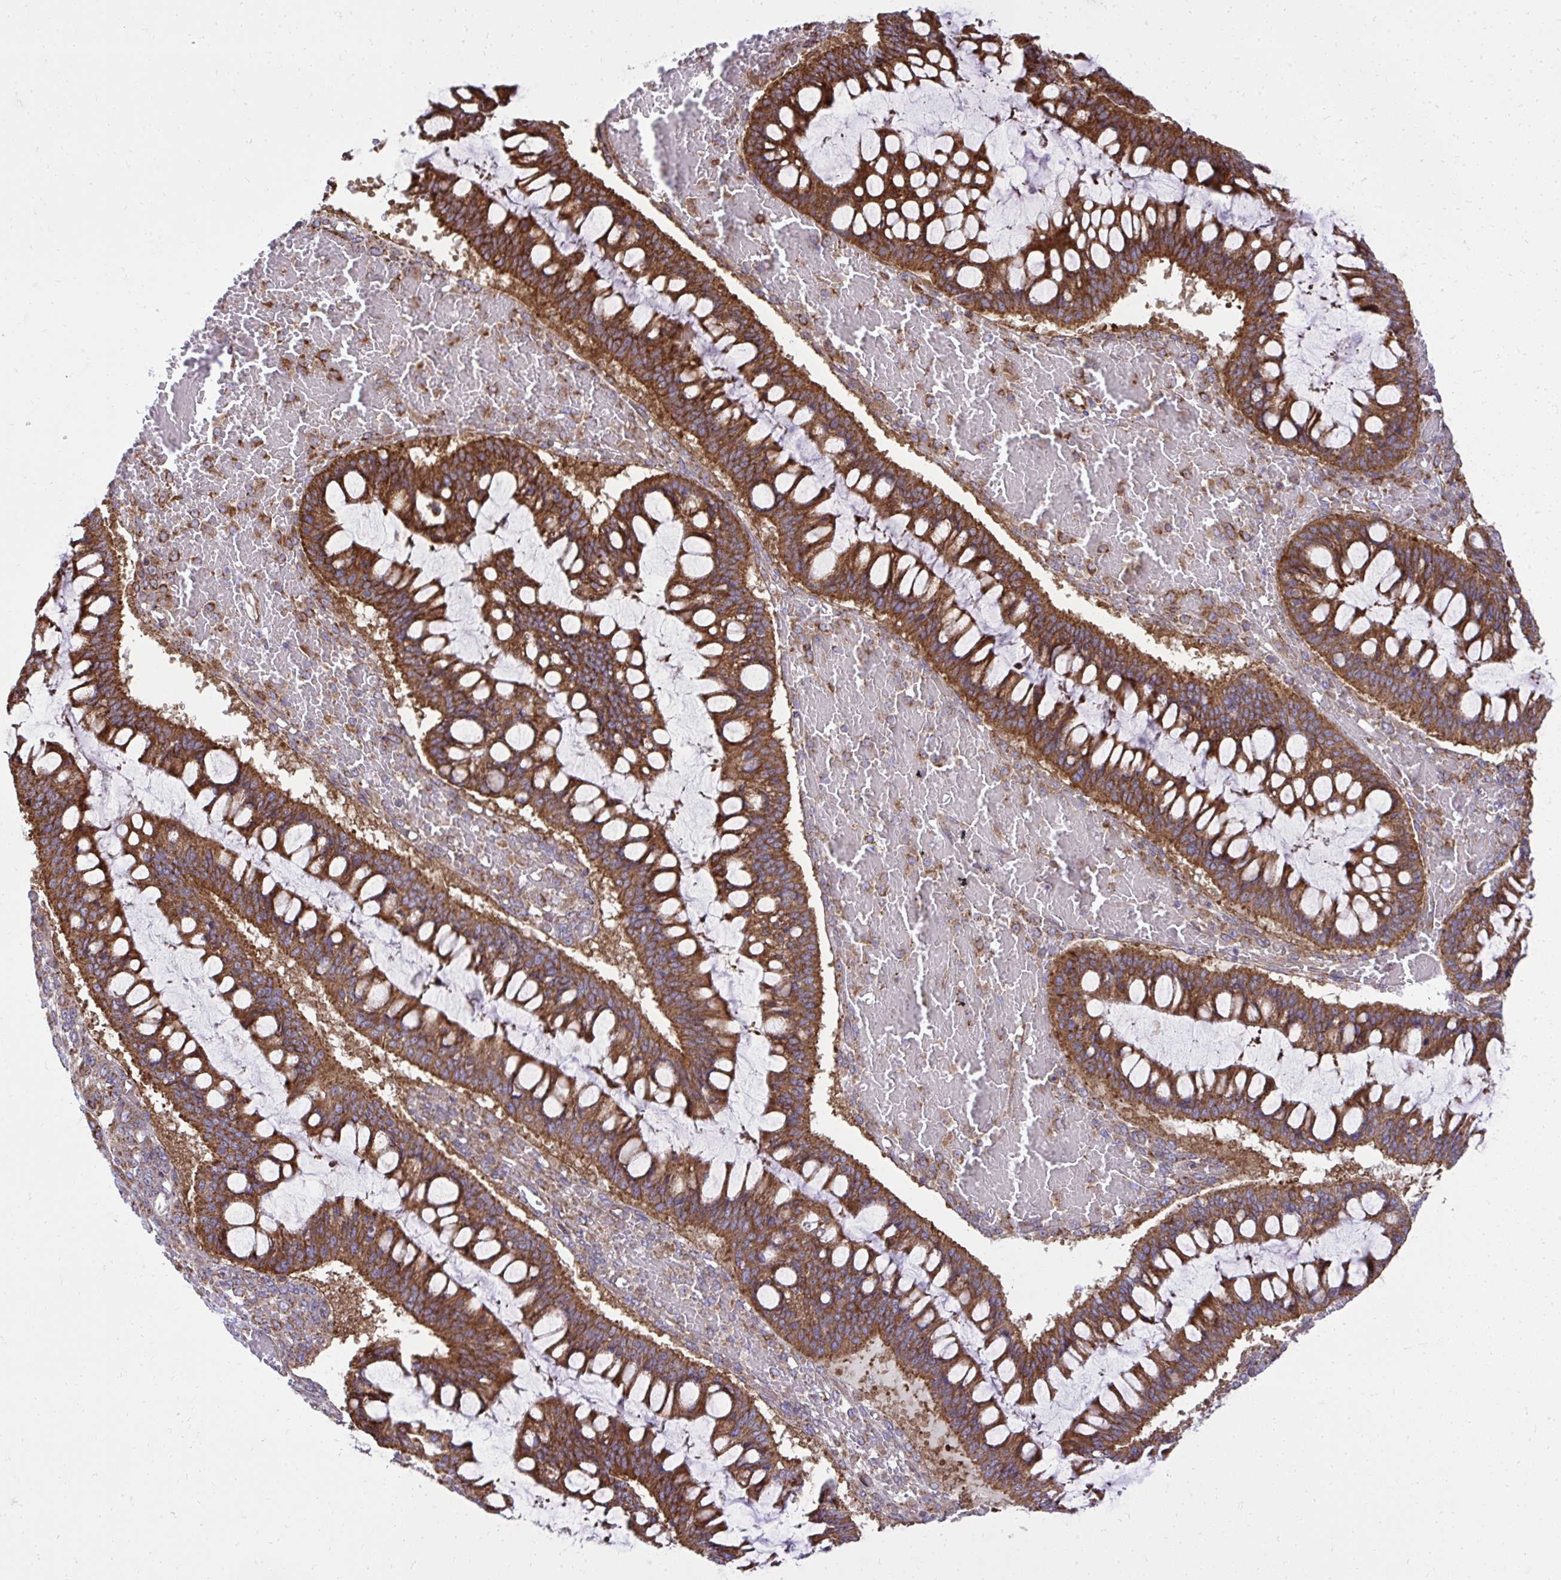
{"staining": {"intensity": "strong", "quantity": ">75%", "location": "cytoplasmic/membranous"}, "tissue": "ovarian cancer", "cell_type": "Tumor cells", "image_type": "cancer", "snomed": [{"axis": "morphology", "description": "Cystadenocarcinoma, mucinous, NOS"}, {"axis": "topography", "description": "Ovary"}], "caption": "This image displays immunohistochemistry staining of human ovarian cancer, with high strong cytoplasmic/membranous positivity in about >75% of tumor cells.", "gene": "NMNAT3", "patient": {"sex": "female", "age": 73}}